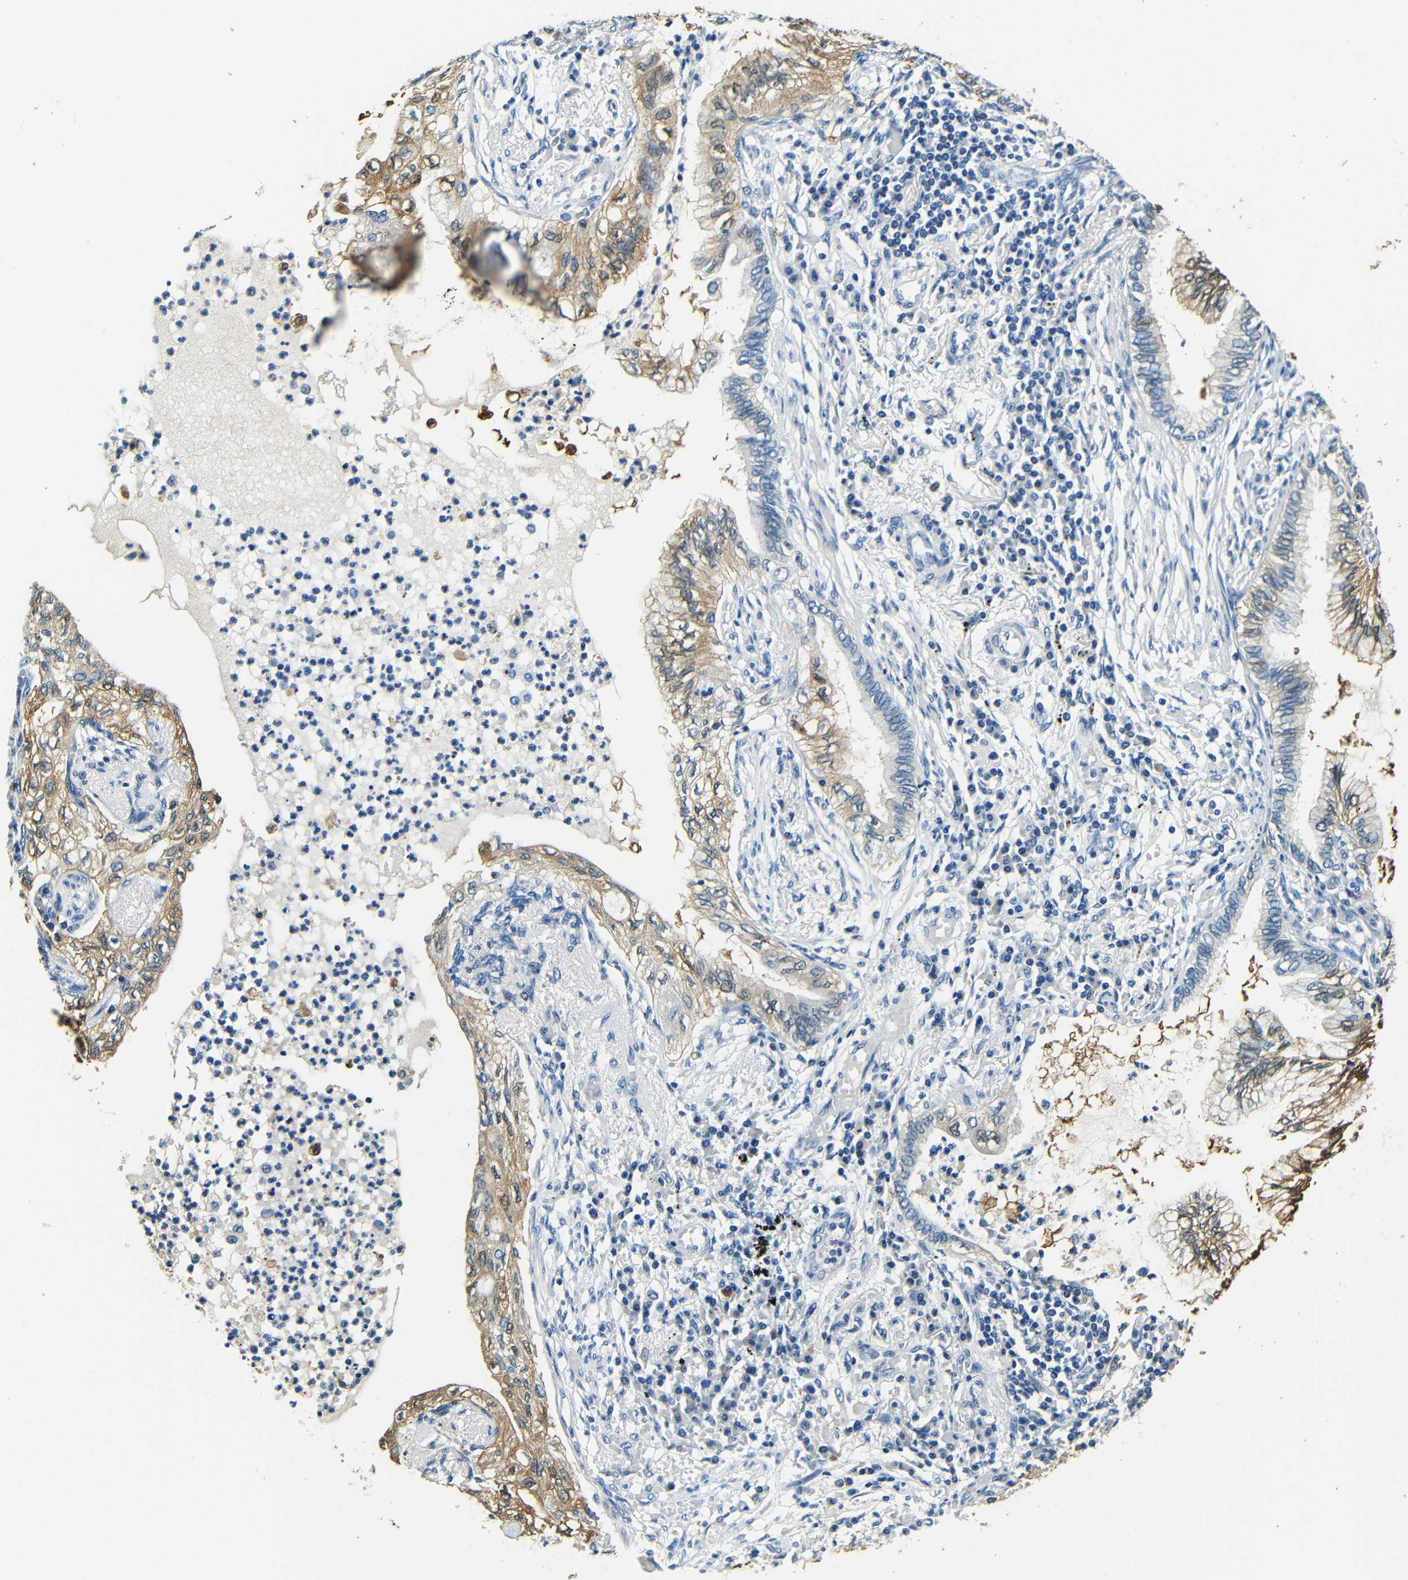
{"staining": {"intensity": "moderate", "quantity": "25%-75%", "location": "cytoplasmic/membranous"}, "tissue": "lung cancer", "cell_type": "Tumor cells", "image_type": "cancer", "snomed": [{"axis": "morphology", "description": "Normal tissue, NOS"}, {"axis": "morphology", "description": "Adenocarcinoma, NOS"}, {"axis": "topography", "description": "Bronchus"}, {"axis": "topography", "description": "Lung"}], "caption": "Brown immunohistochemical staining in lung cancer (adenocarcinoma) reveals moderate cytoplasmic/membranous staining in approximately 25%-75% of tumor cells.", "gene": "FMO5", "patient": {"sex": "female", "age": 70}}